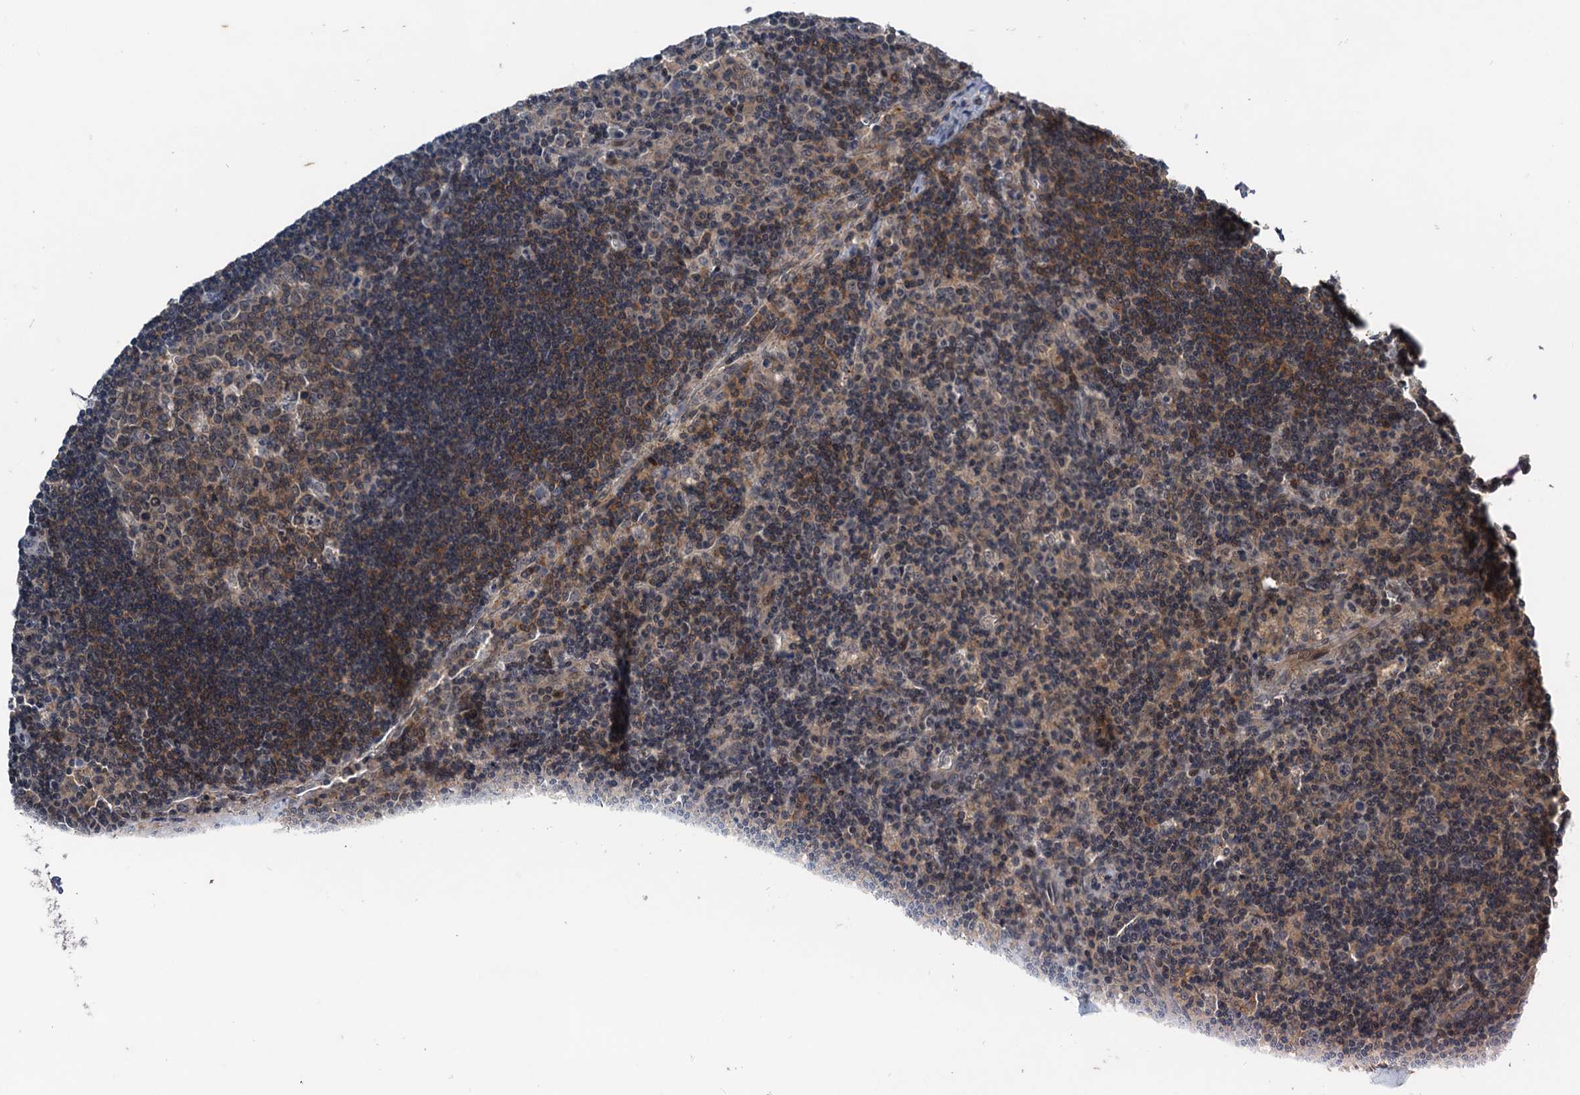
{"staining": {"intensity": "moderate", "quantity": ">75%", "location": "cytoplasmic/membranous"}, "tissue": "lymph node", "cell_type": "Germinal center cells", "image_type": "normal", "snomed": [{"axis": "morphology", "description": "Normal tissue, NOS"}, {"axis": "topography", "description": "Lymph node"}], "caption": "Protein expression analysis of unremarkable human lymph node reveals moderate cytoplasmic/membranous staining in about >75% of germinal center cells.", "gene": "RNF165", "patient": {"sex": "male", "age": 58}}